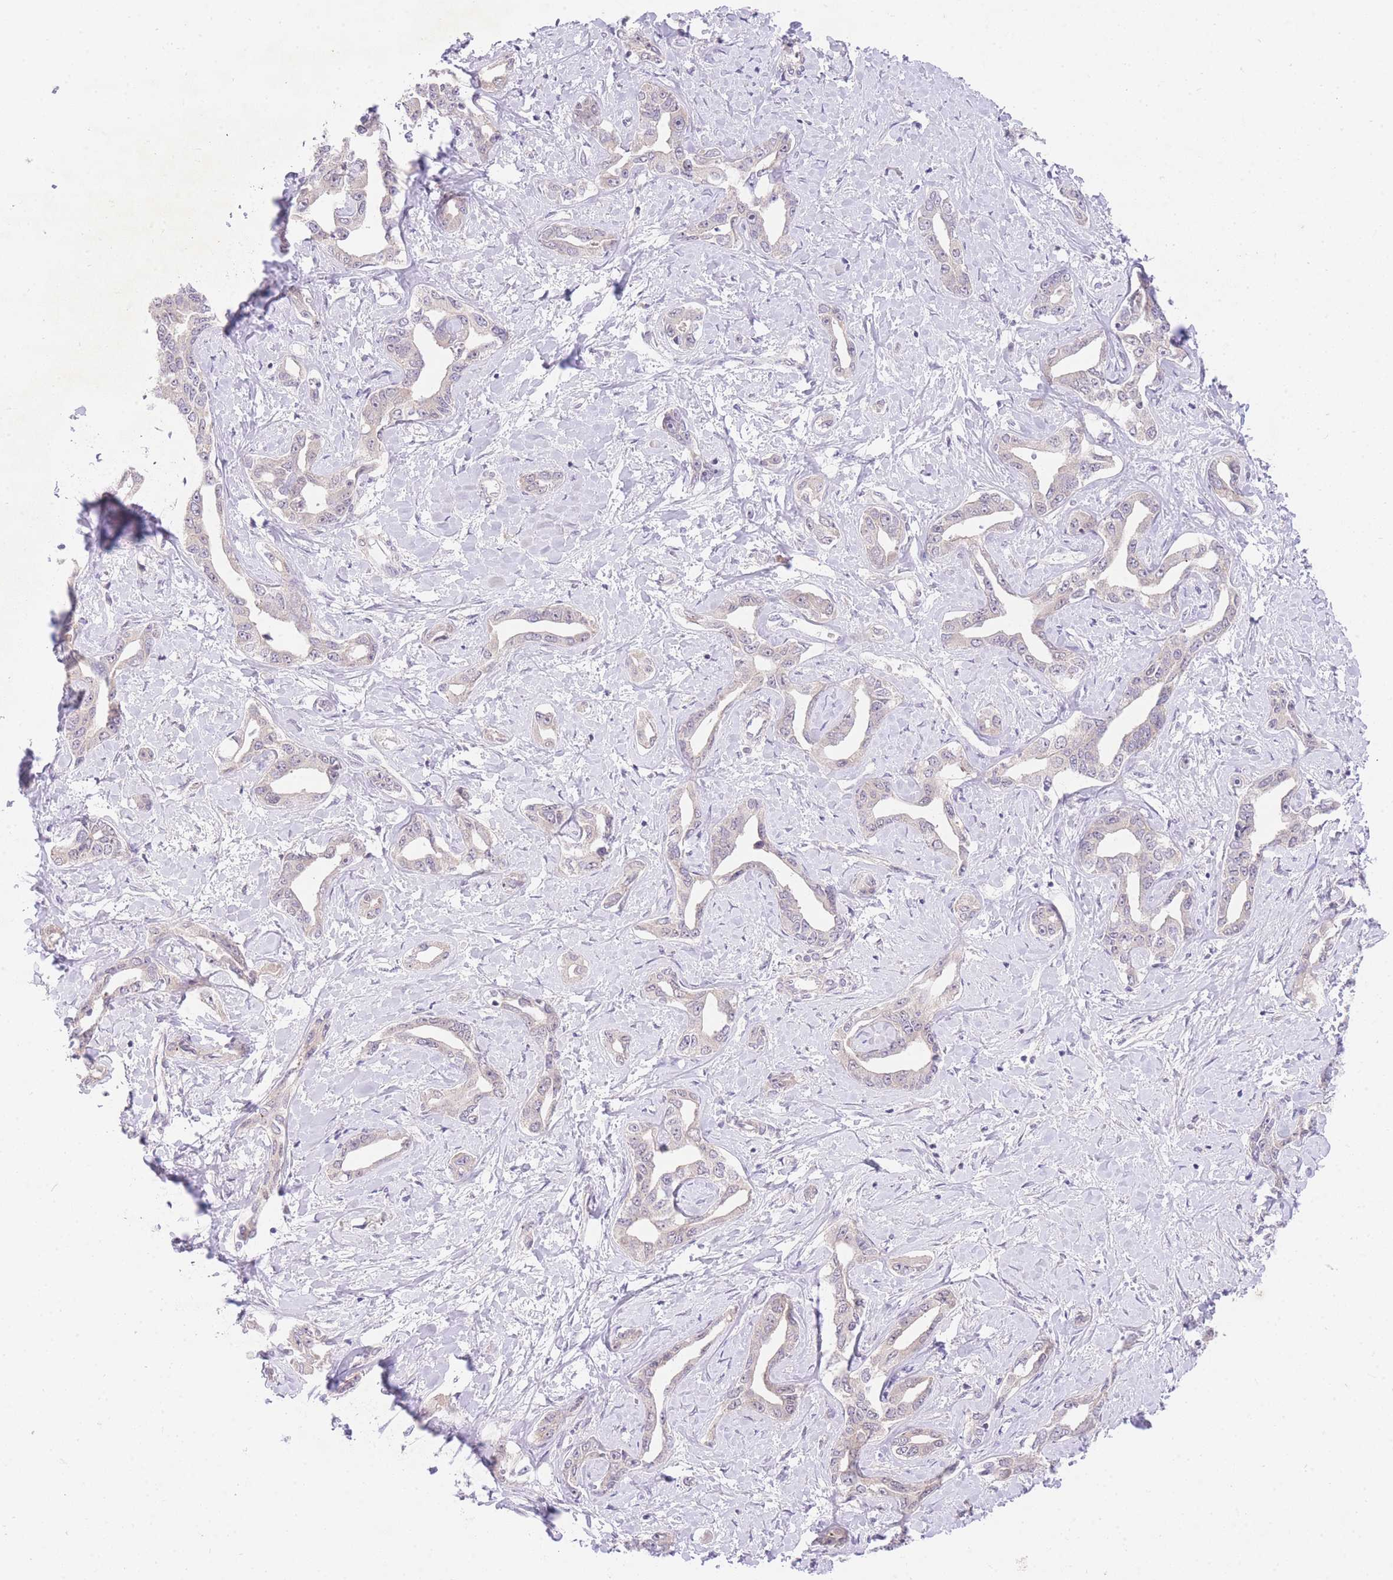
{"staining": {"intensity": "negative", "quantity": "none", "location": "none"}, "tissue": "liver cancer", "cell_type": "Tumor cells", "image_type": "cancer", "snomed": [{"axis": "morphology", "description": "Cholangiocarcinoma"}, {"axis": "topography", "description": "Liver"}], "caption": "High magnification brightfield microscopy of liver cancer (cholangiocarcinoma) stained with DAB (3,3'-diaminobenzidine) (brown) and counterstained with hematoxylin (blue): tumor cells show no significant positivity.", "gene": "SLC25A33", "patient": {"sex": "male", "age": 59}}